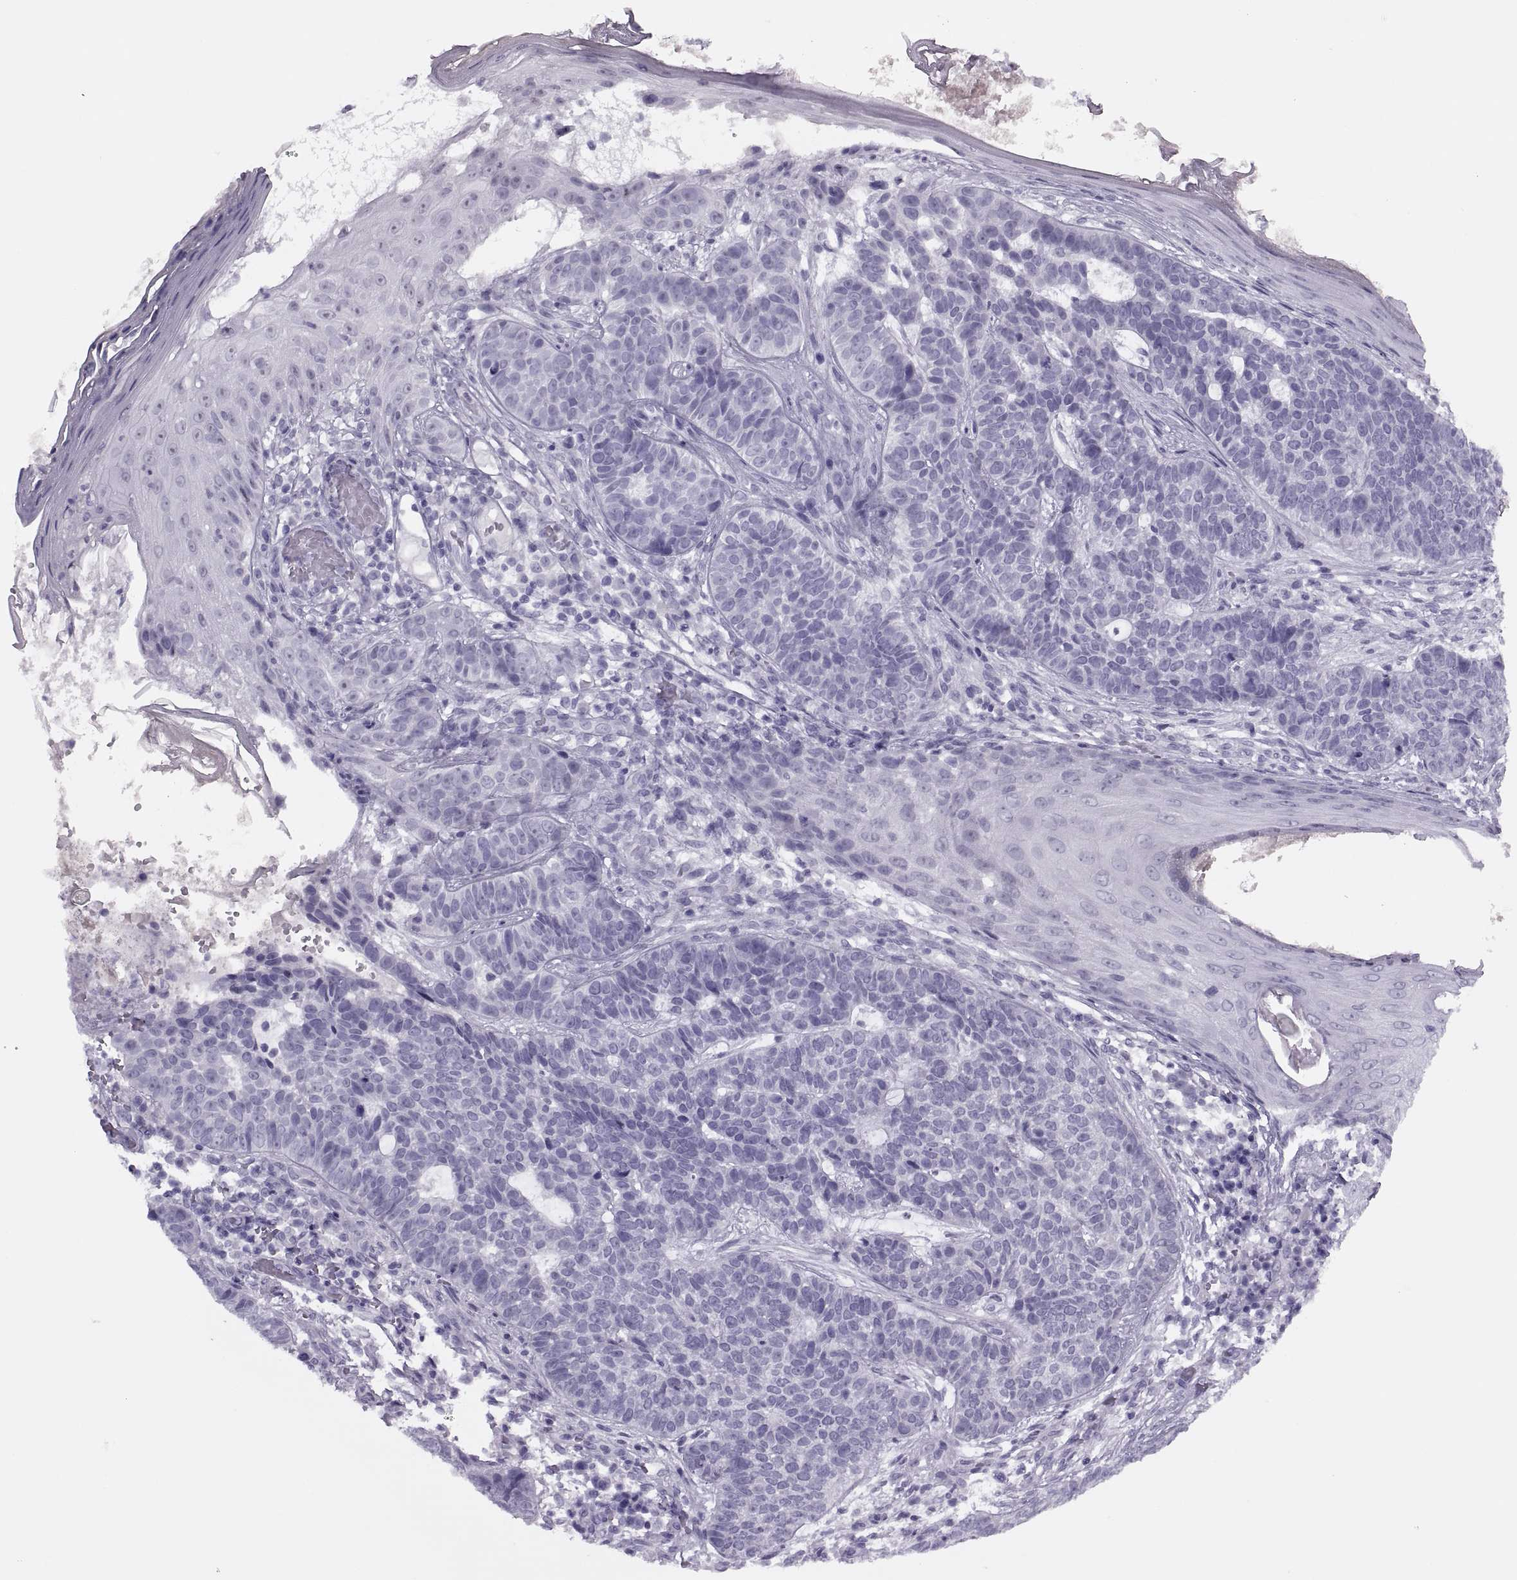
{"staining": {"intensity": "negative", "quantity": "none", "location": "none"}, "tissue": "skin cancer", "cell_type": "Tumor cells", "image_type": "cancer", "snomed": [{"axis": "morphology", "description": "Basal cell carcinoma"}, {"axis": "topography", "description": "Skin"}], "caption": "This image is of basal cell carcinoma (skin) stained with IHC to label a protein in brown with the nuclei are counter-stained blue. There is no positivity in tumor cells.", "gene": "FAM24A", "patient": {"sex": "female", "age": 69}}